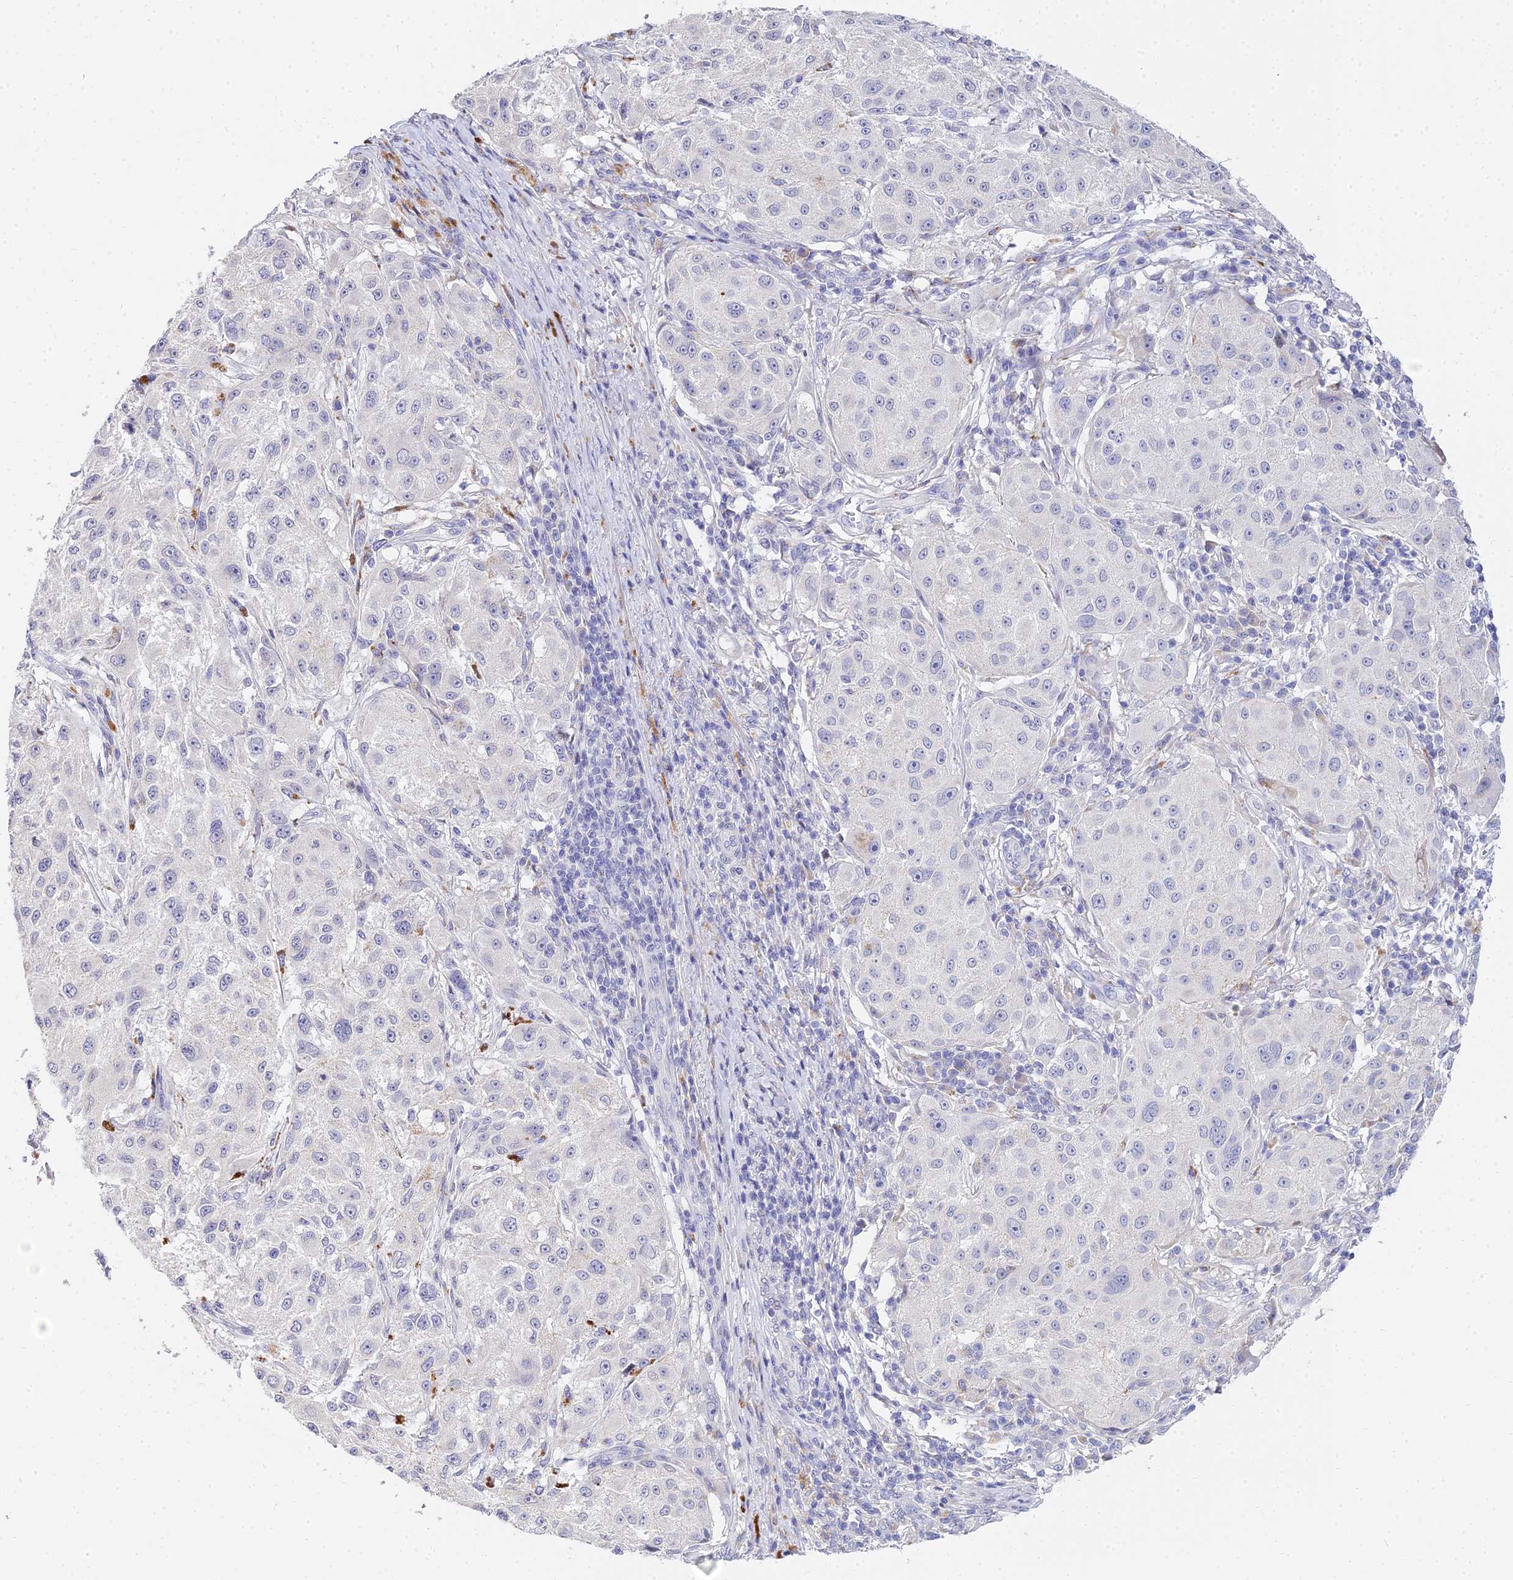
{"staining": {"intensity": "negative", "quantity": "none", "location": "none"}, "tissue": "melanoma", "cell_type": "Tumor cells", "image_type": "cancer", "snomed": [{"axis": "morphology", "description": "Necrosis, NOS"}, {"axis": "morphology", "description": "Malignant melanoma, NOS"}, {"axis": "topography", "description": "Skin"}], "caption": "There is no significant expression in tumor cells of malignant melanoma.", "gene": "VWC2L", "patient": {"sex": "female", "age": 87}}